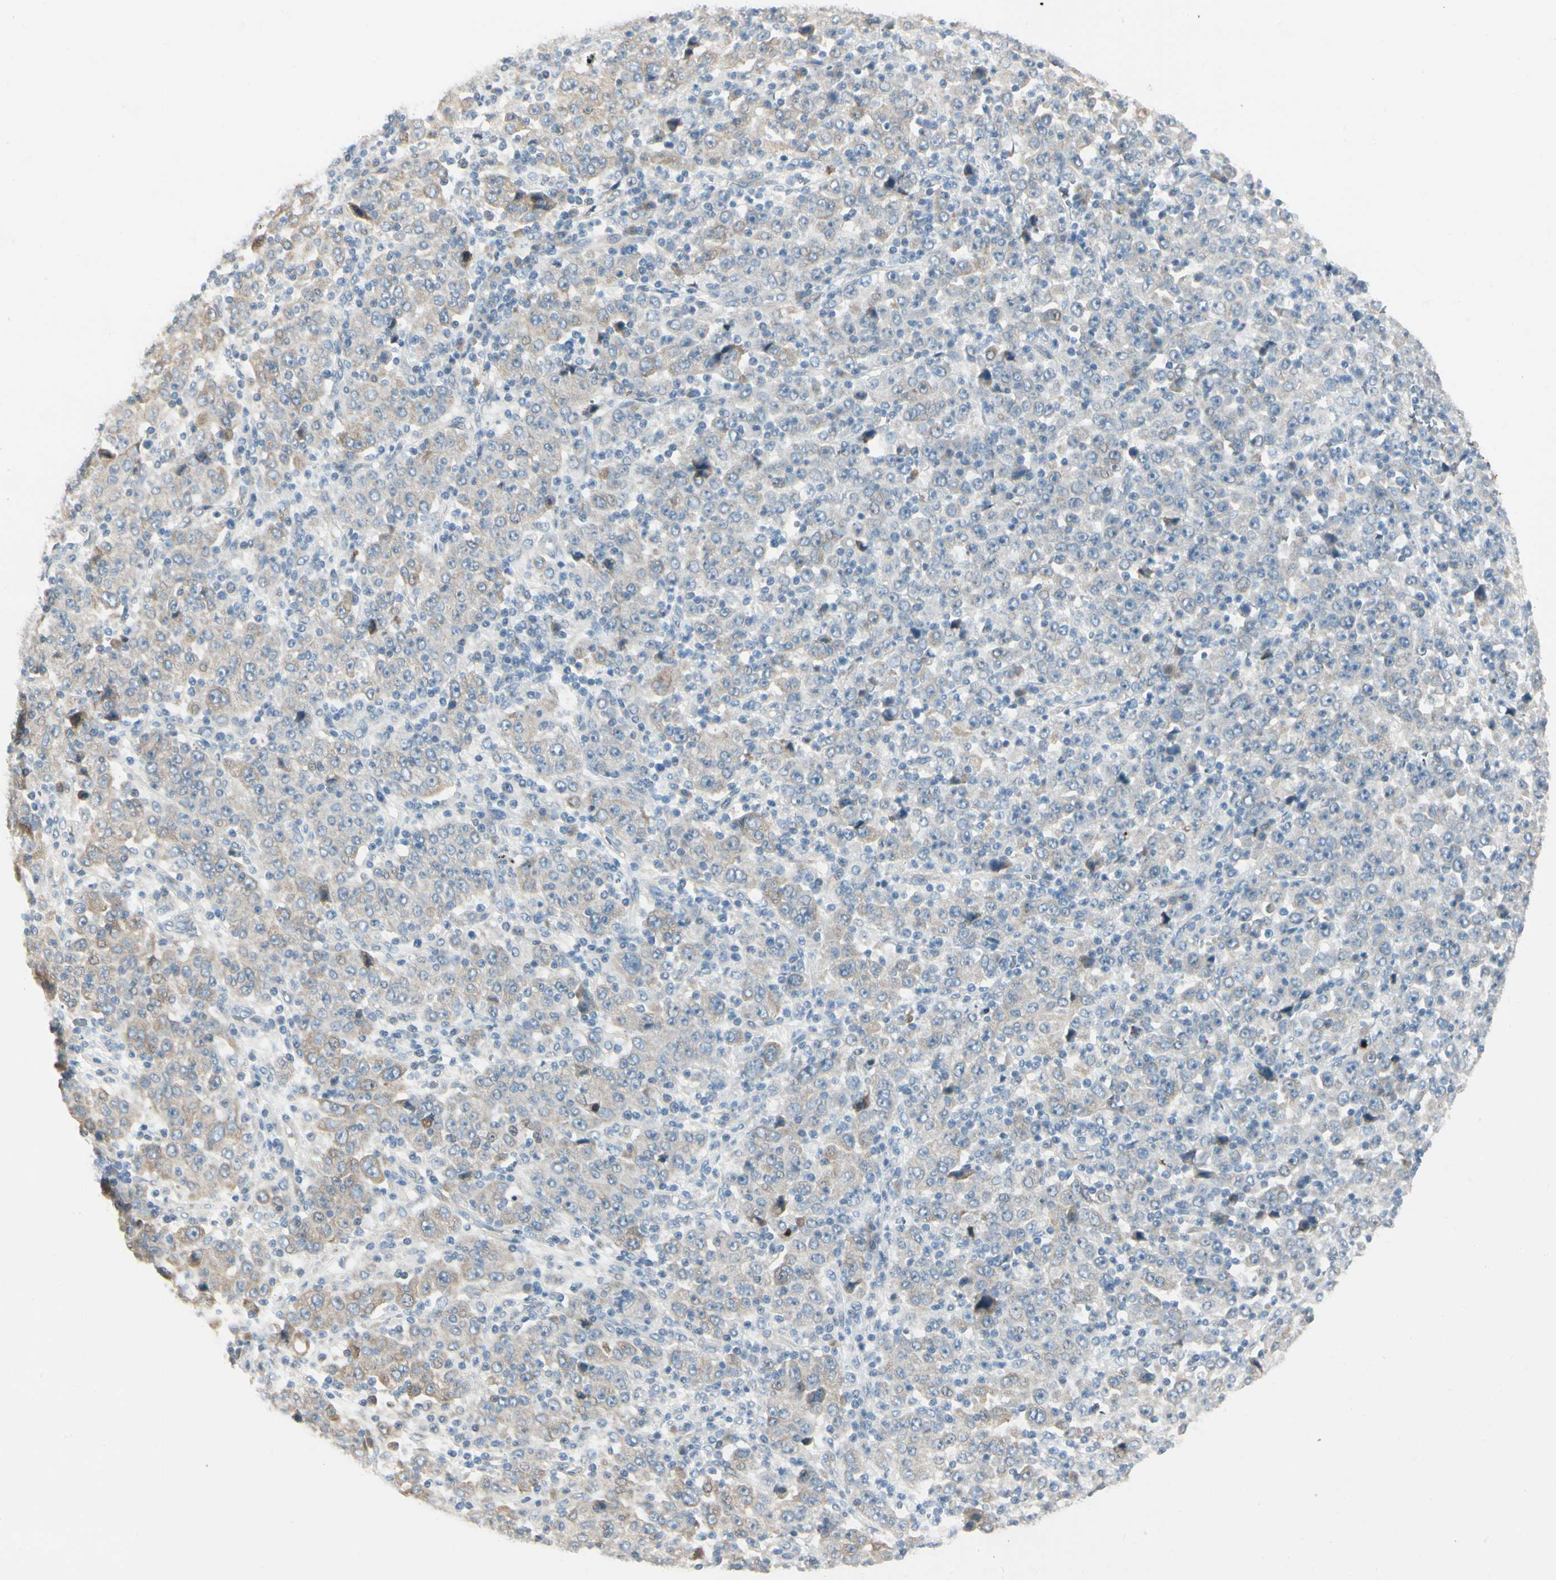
{"staining": {"intensity": "moderate", "quantity": "25%-75%", "location": "cytoplasmic/membranous"}, "tissue": "stomach cancer", "cell_type": "Tumor cells", "image_type": "cancer", "snomed": [{"axis": "morphology", "description": "Normal tissue, NOS"}, {"axis": "morphology", "description": "Adenocarcinoma, NOS"}, {"axis": "topography", "description": "Stomach, upper"}, {"axis": "topography", "description": "Stomach"}], "caption": "A medium amount of moderate cytoplasmic/membranous positivity is identified in approximately 25%-75% of tumor cells in stomach adenocarcinoma tissue.", "gene": "SPINK4", "patient": {"sex": "male", "age": 59}}